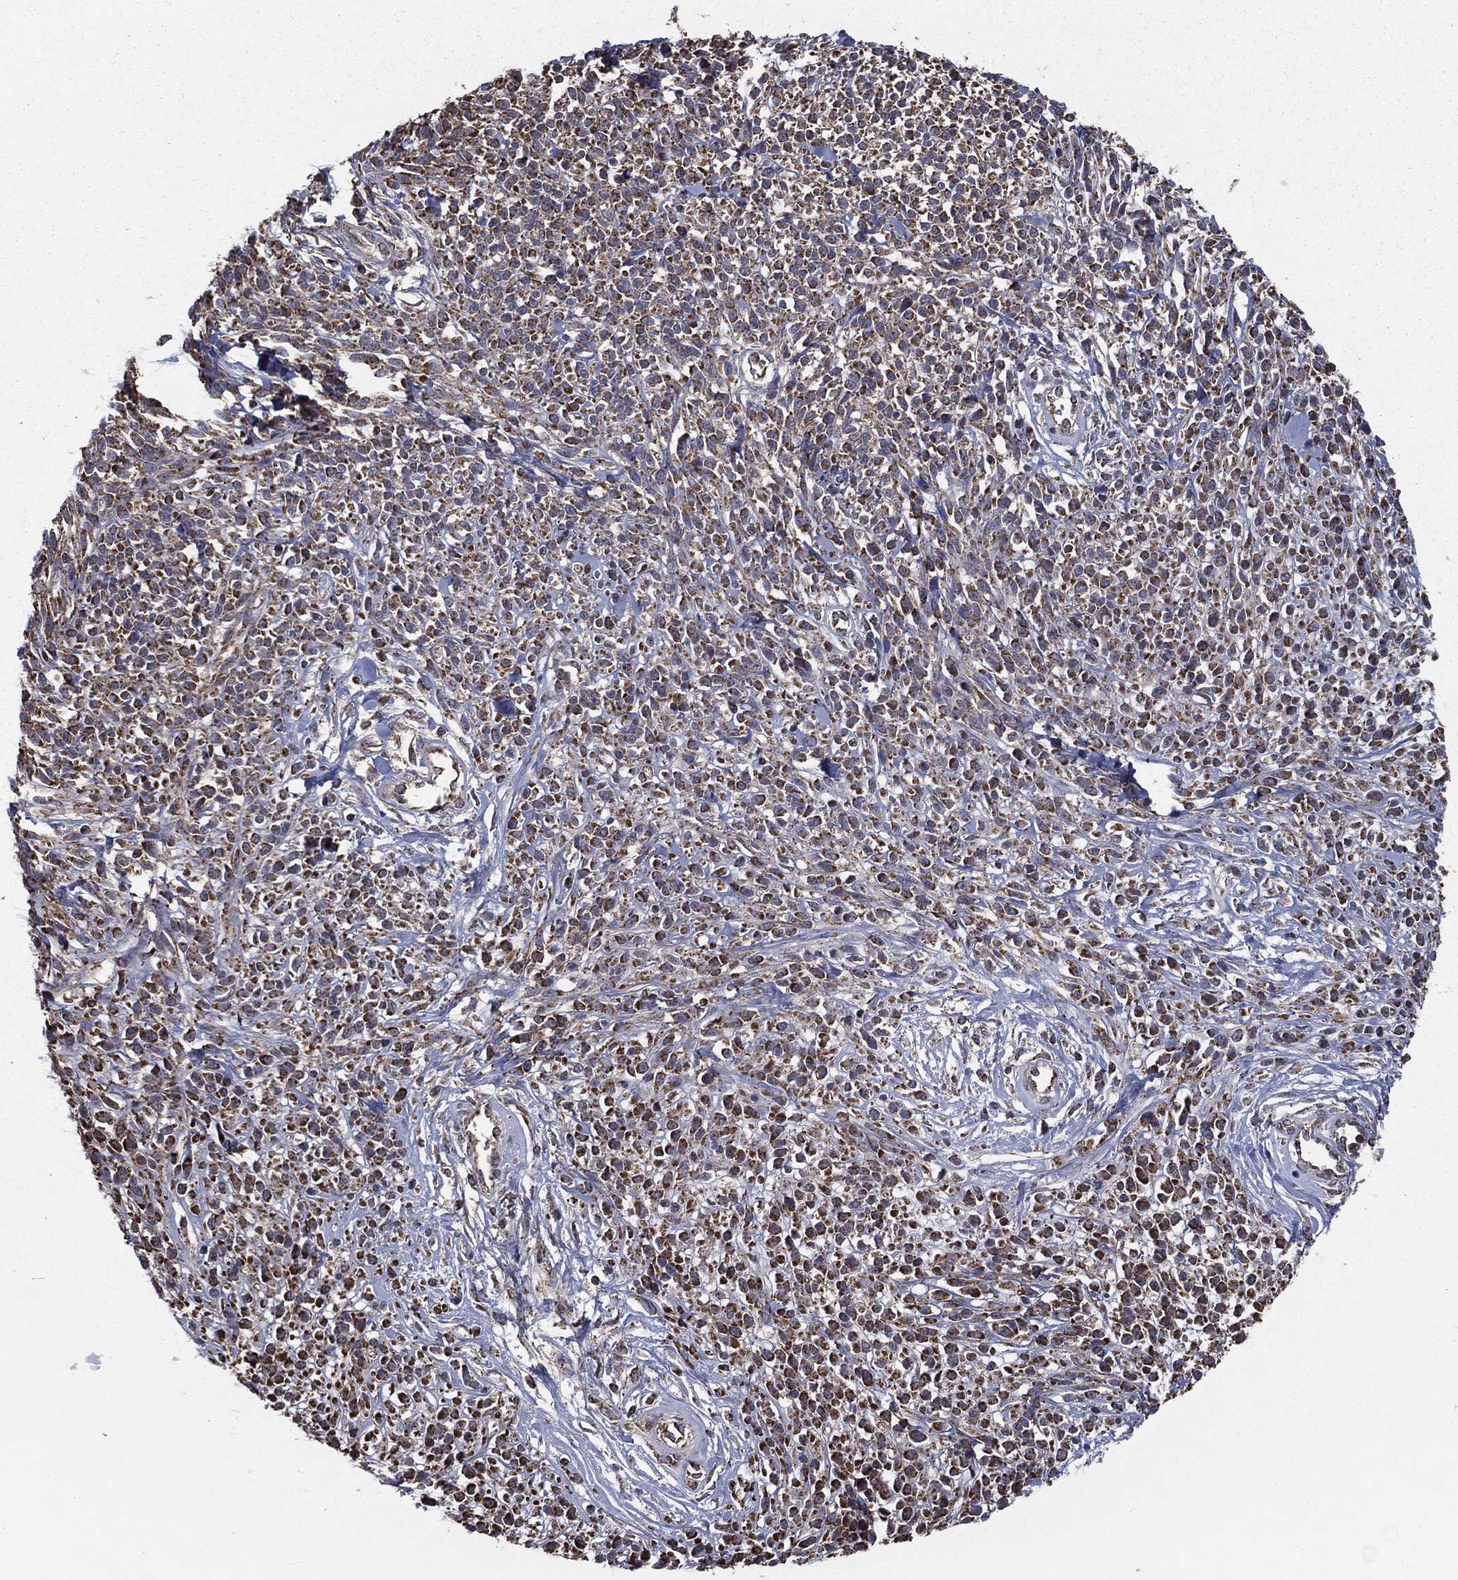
{"staining": {"intensity": "moderate", "quantity": ">75%", "location": "cytoplasmic/membranous"}, "tissue": "melanoma", "cell_type": "Tumor cells", "image_type": "cancer", "snomed": [{"axis": "morphology", "description": "Malignant melanoma, NOS"}, {"axis": "topography", "description": "Skin"}, {"axis": "topography", "description": "Skin of trunk"}], "caption": "Immunohistochemistry staining of malignant melanoma, which shows medium levels of moderate cytoplasmic/membranous expression in about >75% of tumor cells indicating moderate cytoplasmic/membranous protein expression. The staining was performed using DAB (brown) for protein detection and nuclei were counterstained in hematoxylin (blue).", "gene": "RIGI", "patient": {"sex": "male", "age": 74}}